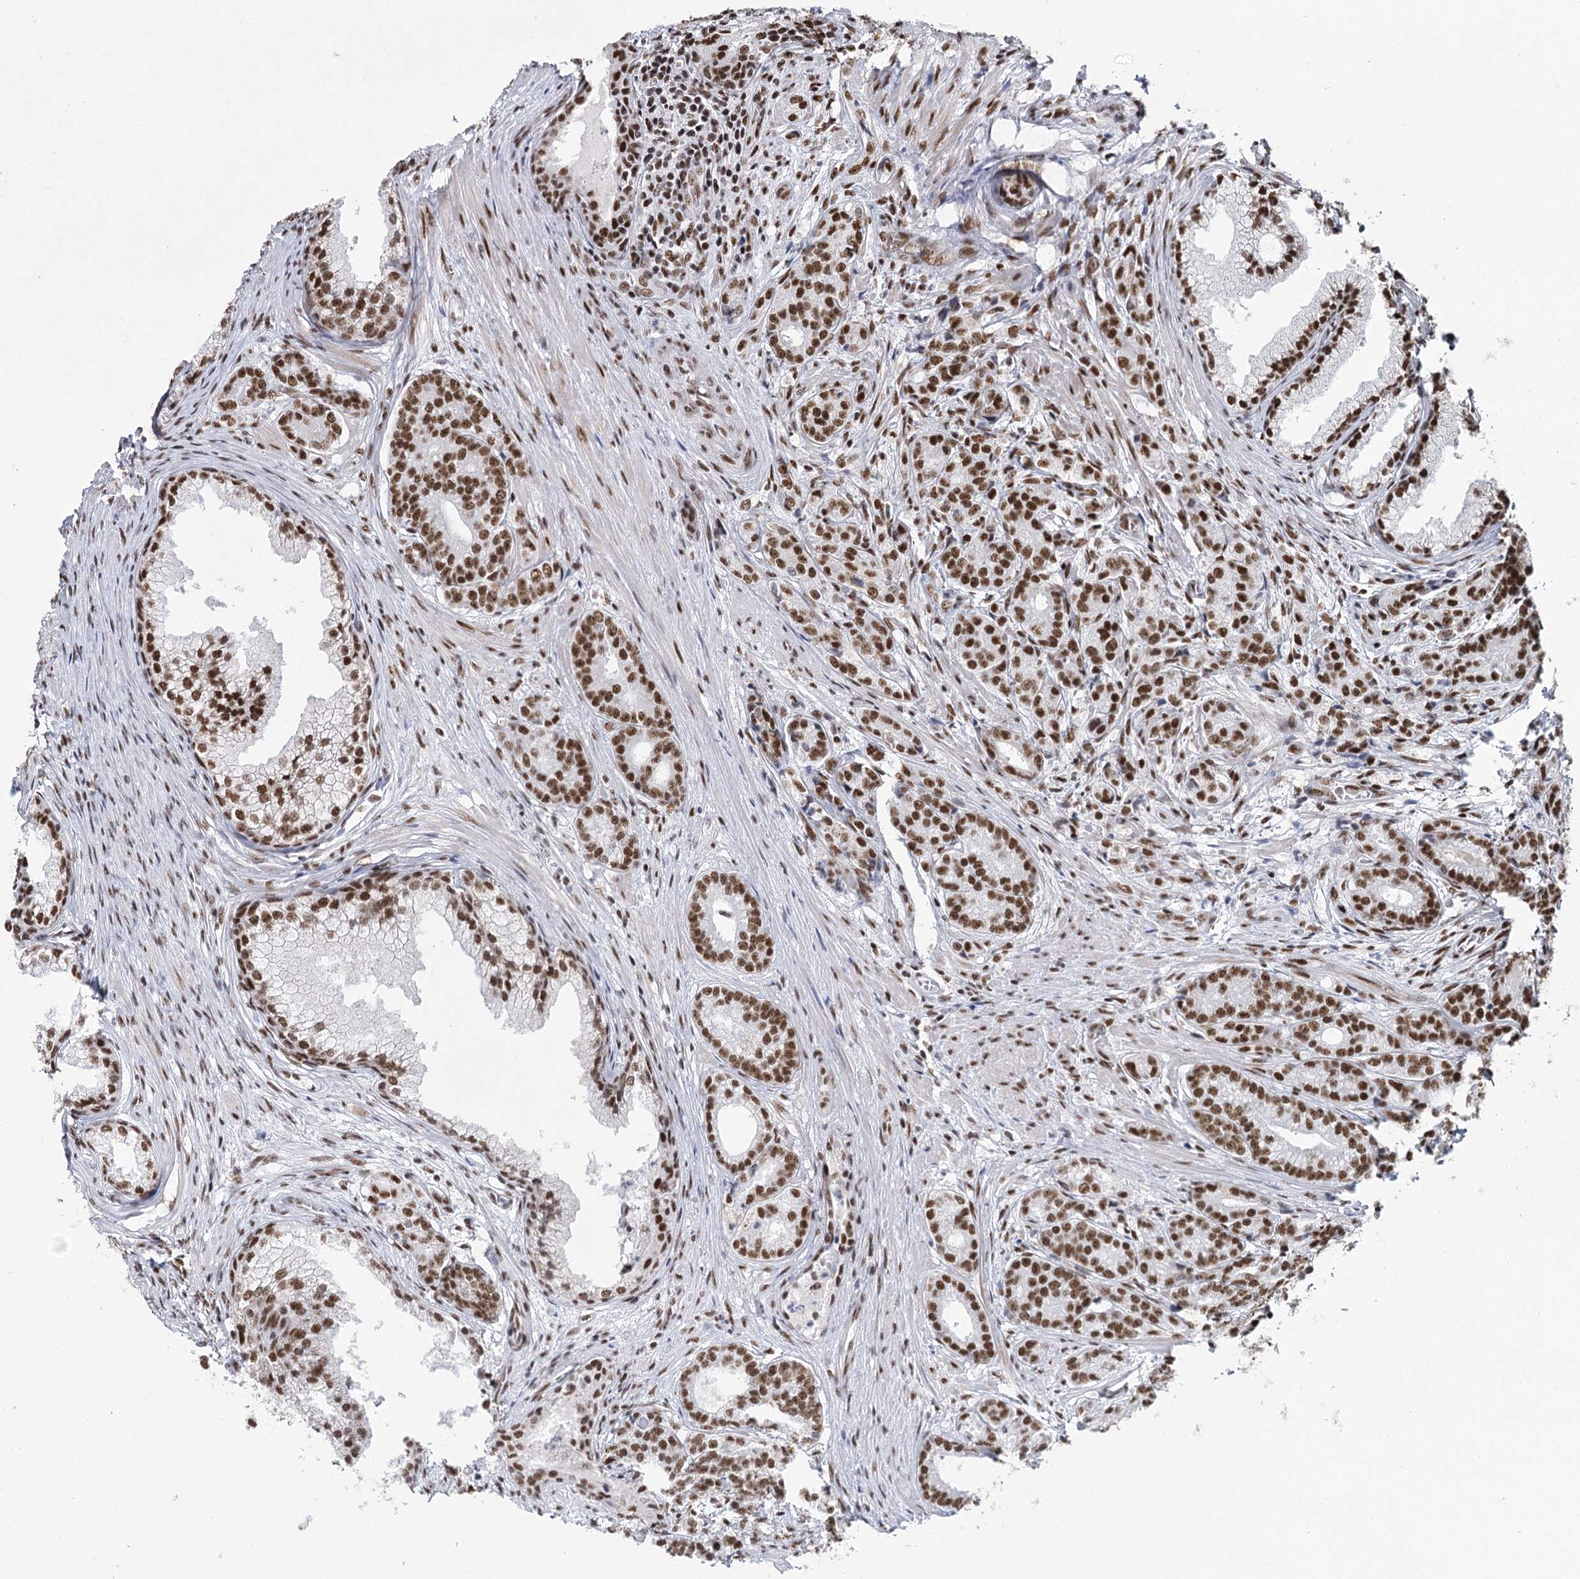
{"staining": {"intensity": "strong", "quantity": ">75%", "location": "nuclear"}, "tissue": "prostate cancer", "cell_type": "Tumor cells", "image_type": "cancer", "snomed": [{"axis": "morphology", "description": "Adenocarcinoma, Low grade"}, {"axis": "topography", "description": "Prostate"}], "caption": "Immunohistochemical staining of prostate low-grade adenocarcinoma shows high levels of strong nuclear protein expression in about >75% of tumor cells.", "gene": "SCAF8", "patient": {"sex": "male", "age": 71}}